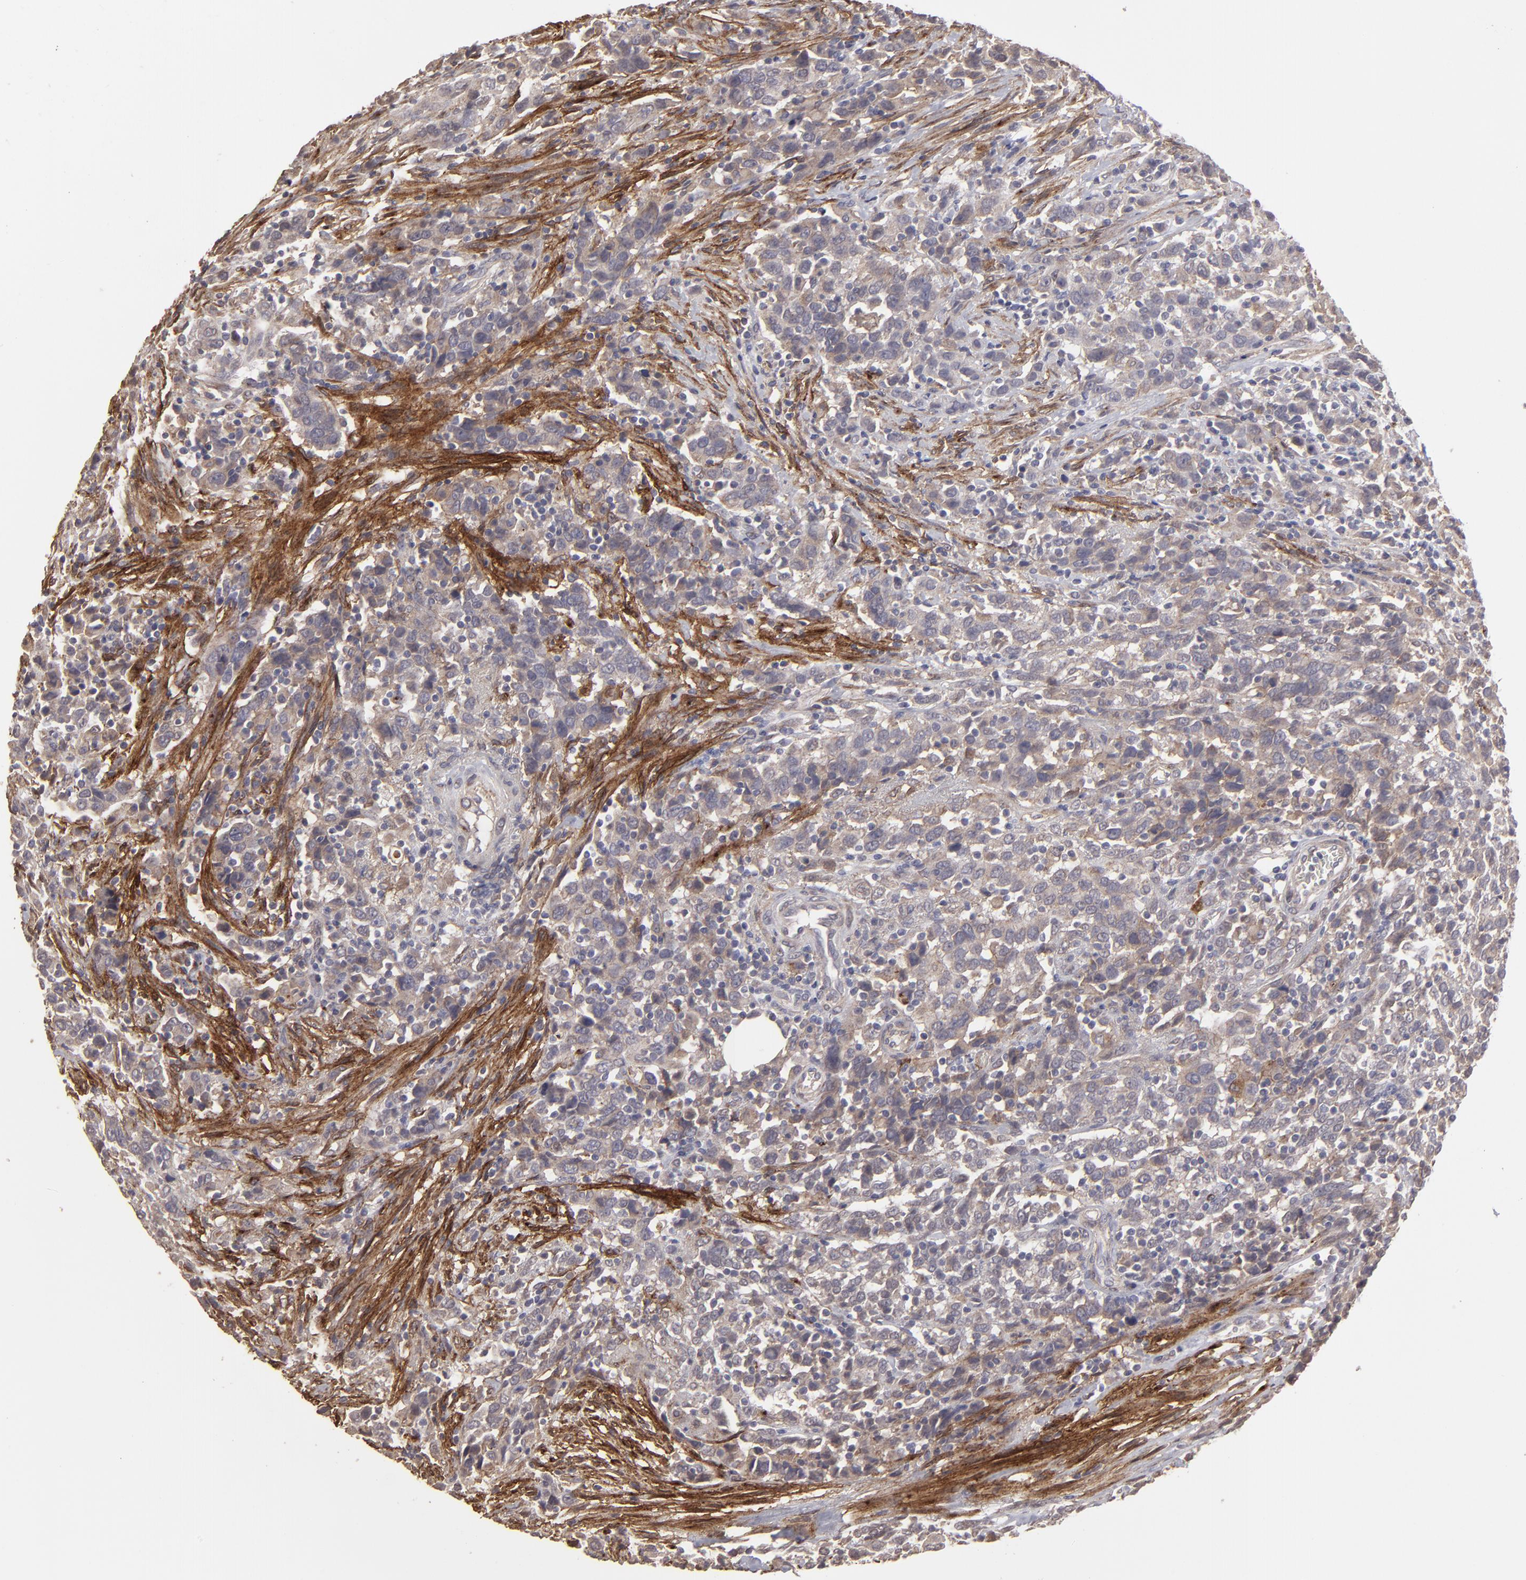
{"staining": {"intensity": "weak", "quantity": "25%-75%", "location": "cytoplasmic/membranous"}, "tissue": "urothelial cancer", "cell_type": "Tumor cells", "image_type": "cancer", "snomed": [{"axis": "morphology", "description": "Urothelial carcinoma, High grade"}, {"axis": "topography", "description": "Urinary bladder"}], "caption": "Urothelial cancer stained with a brown dye displays weak cytoplasmic/membranous positive expression in approximately 25%-75% of tumor cells.", "gene": "ITGB5", "patient": {"sex": "male", "age": 61}}